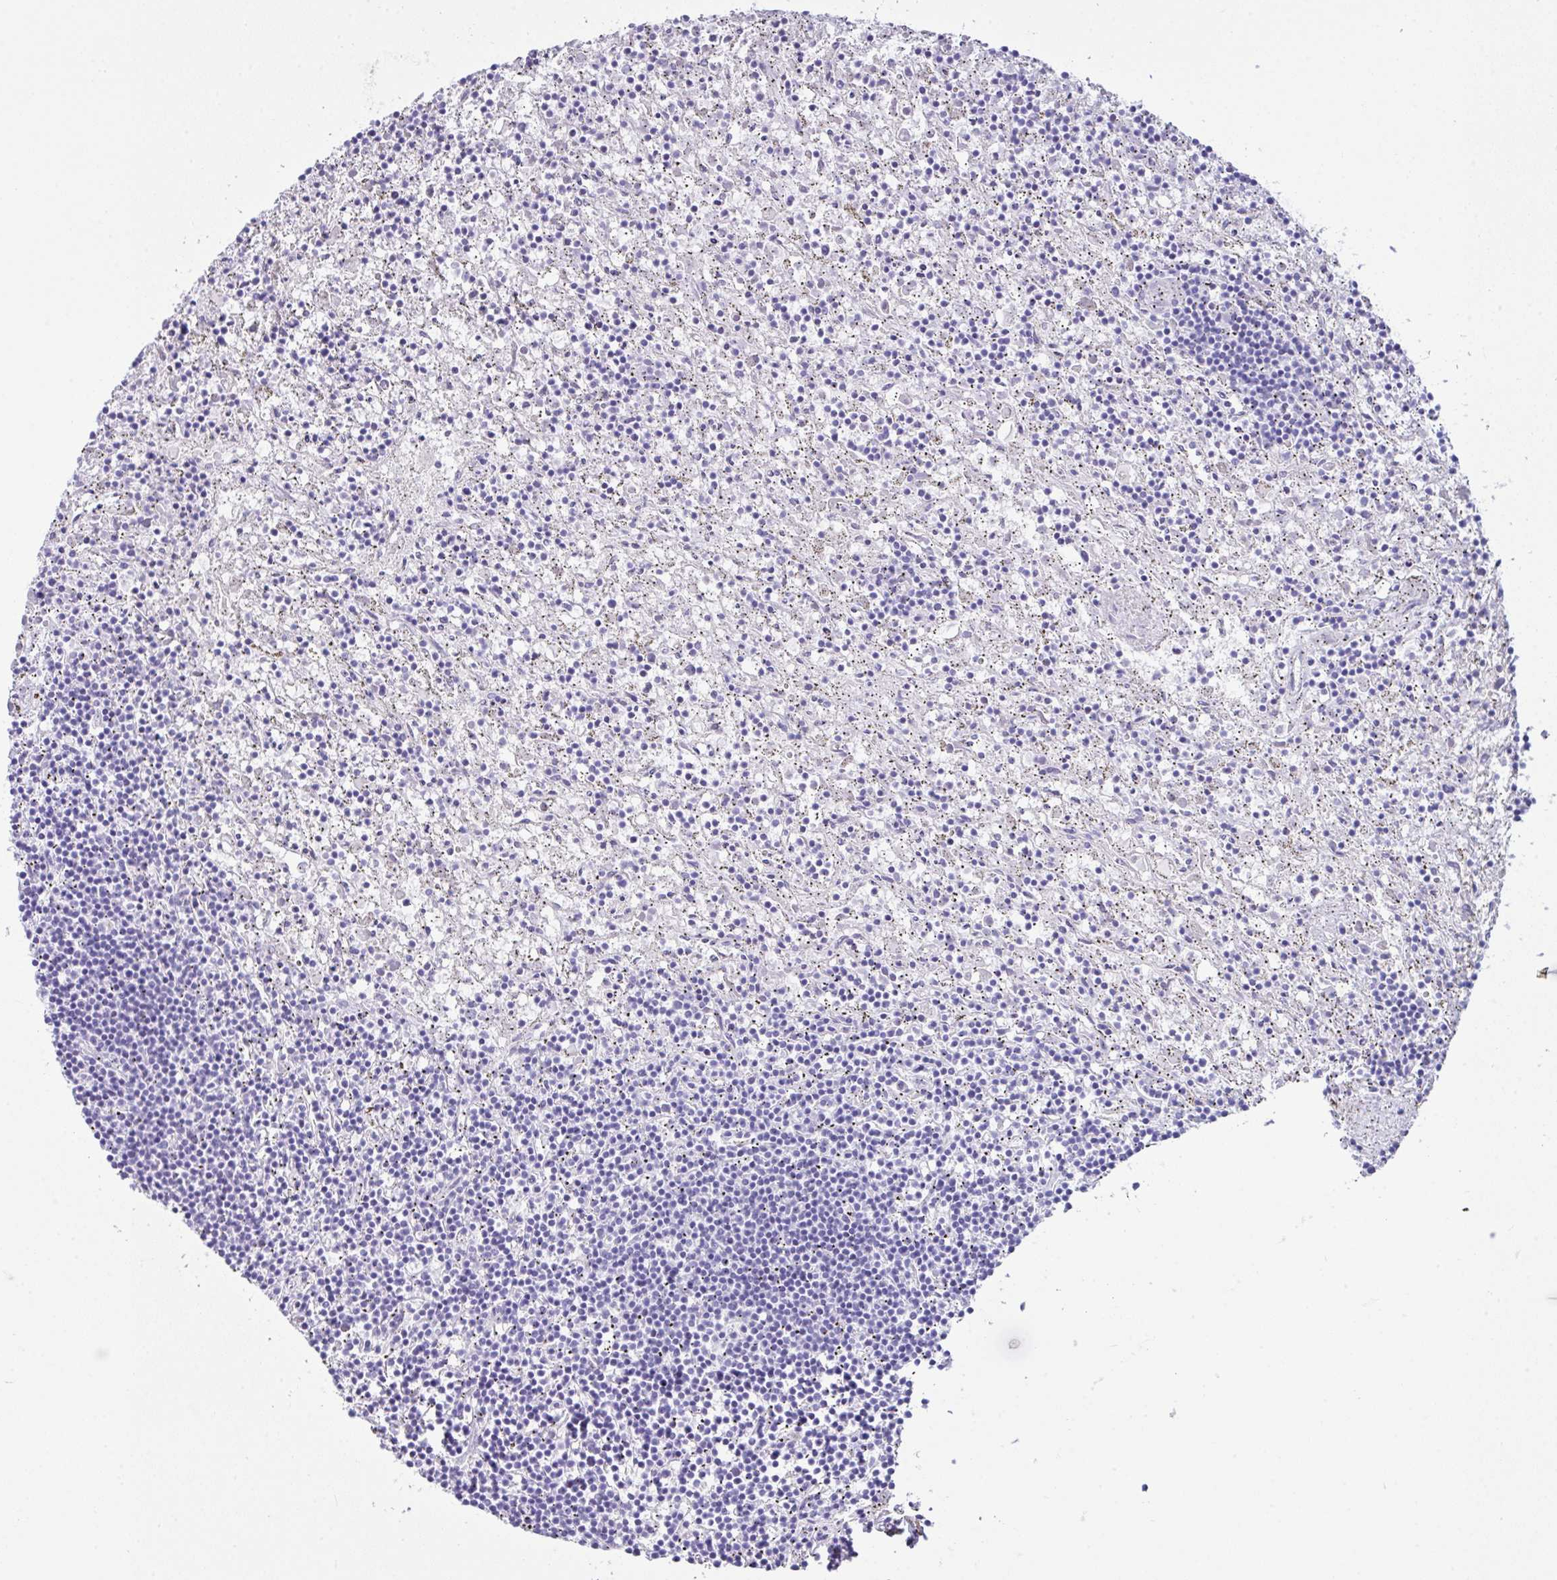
{"staining": {"intensity": "negative", "quantity": "none", "location": "none"}, "tissue": "lymphoma", "cell_type": "Tumor cells", "image_type": "cancer", "snomed": [{"axis": "morphology", "description": "Malignant lymphoma, non-Hodgkin's type, Low grade"}, {"axis": "topography", "description": "Spleen"}], "caption": "High power microscopy photomicrograph of an immunohistochemistry image of malignant lymphoma, non-Hodgkin's type (low-grade), revealing no significant expression in tumor cells.", "gene": "LGALS4", "patient": {"sex": "male", "age": 76}}